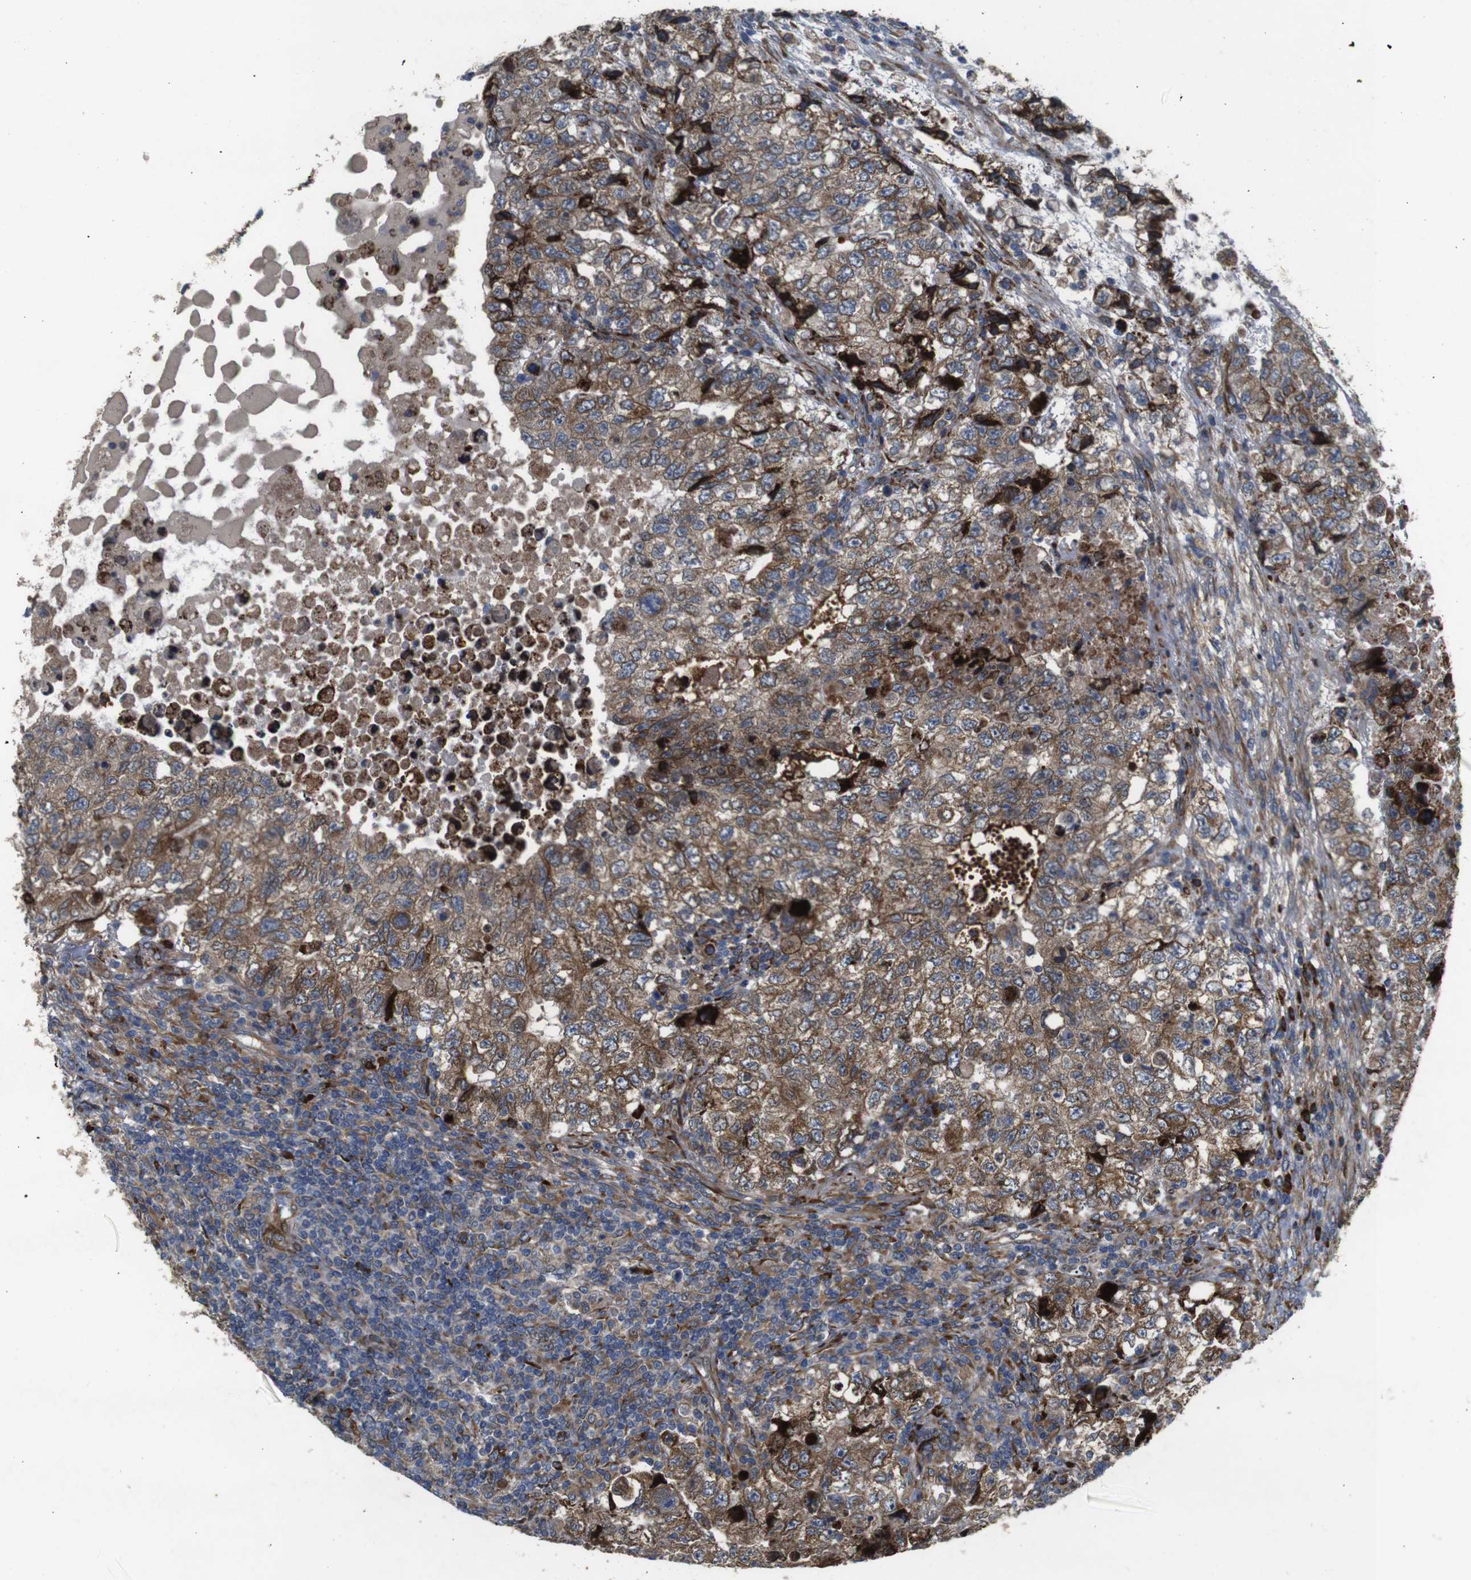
{"staining": {"intensity": "moderate", "quantity": ">75%", "location": "cytoplasmic/membranous"}, "tissue": "testis cancer", "cell_type": "Tumor cells", "image_type": "cancer", "snomed": [{"axis": "morphology", "description": "Carcinoma, Embryonal, NOS"}, {"axis": "topography", "description": "Testis"}], "caption": "IHC (DAB) staining of testis cancer (embryonal carcinoma) shows moderate cytoplasmic/membranous protein staining in about >75% of tumor cells. The staining was performed using DAB (3,3'-diaminobenzidine), with brown indicating positive protein expression. Nuclei are stained blue with hematoxylin.", "gene": "UBE2G2", "patient": {"sex": "male", "age": 36}}